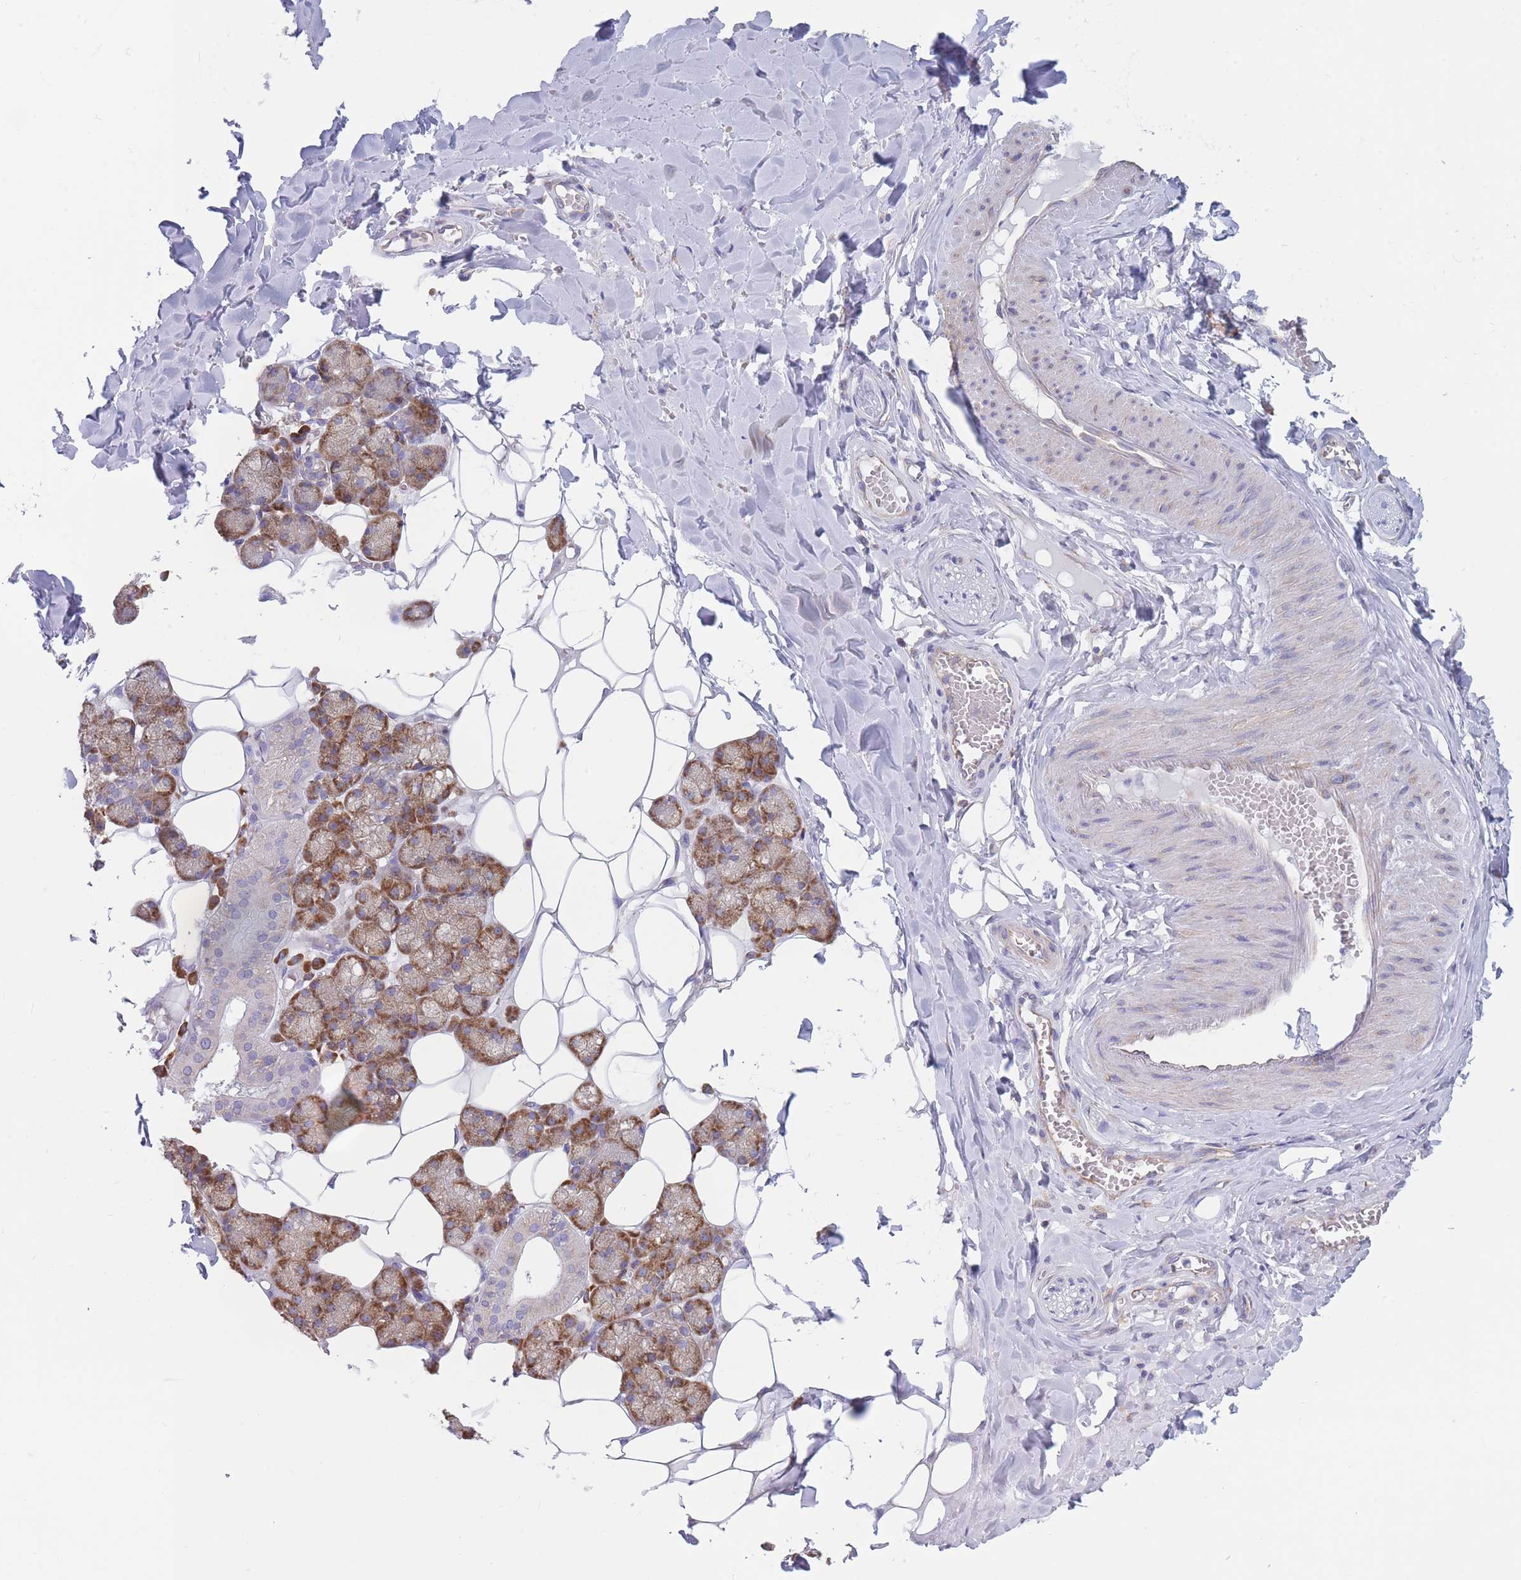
{"staining": {"intensity": "strong", "quantity": ">75%", "location": "cytoplasmic/membranous"}, "tissue": "salivary gland", "cell_type": "Glandular cells", "image_type": "normal", "snomed": [{"axis": "morphology", "description": "Normal tissue, NOS"}, {"axis": "topography", "description": "Salivary gland"}], "caption": "Glandular cells display high levels of strong cytoplasmic/membranous staining in approximately >75% of cells in unremarkable salivary gland. Nuclei are stained in blue.", "gene": "RPL8", "patient": {"sex": "male", "age": 62}}